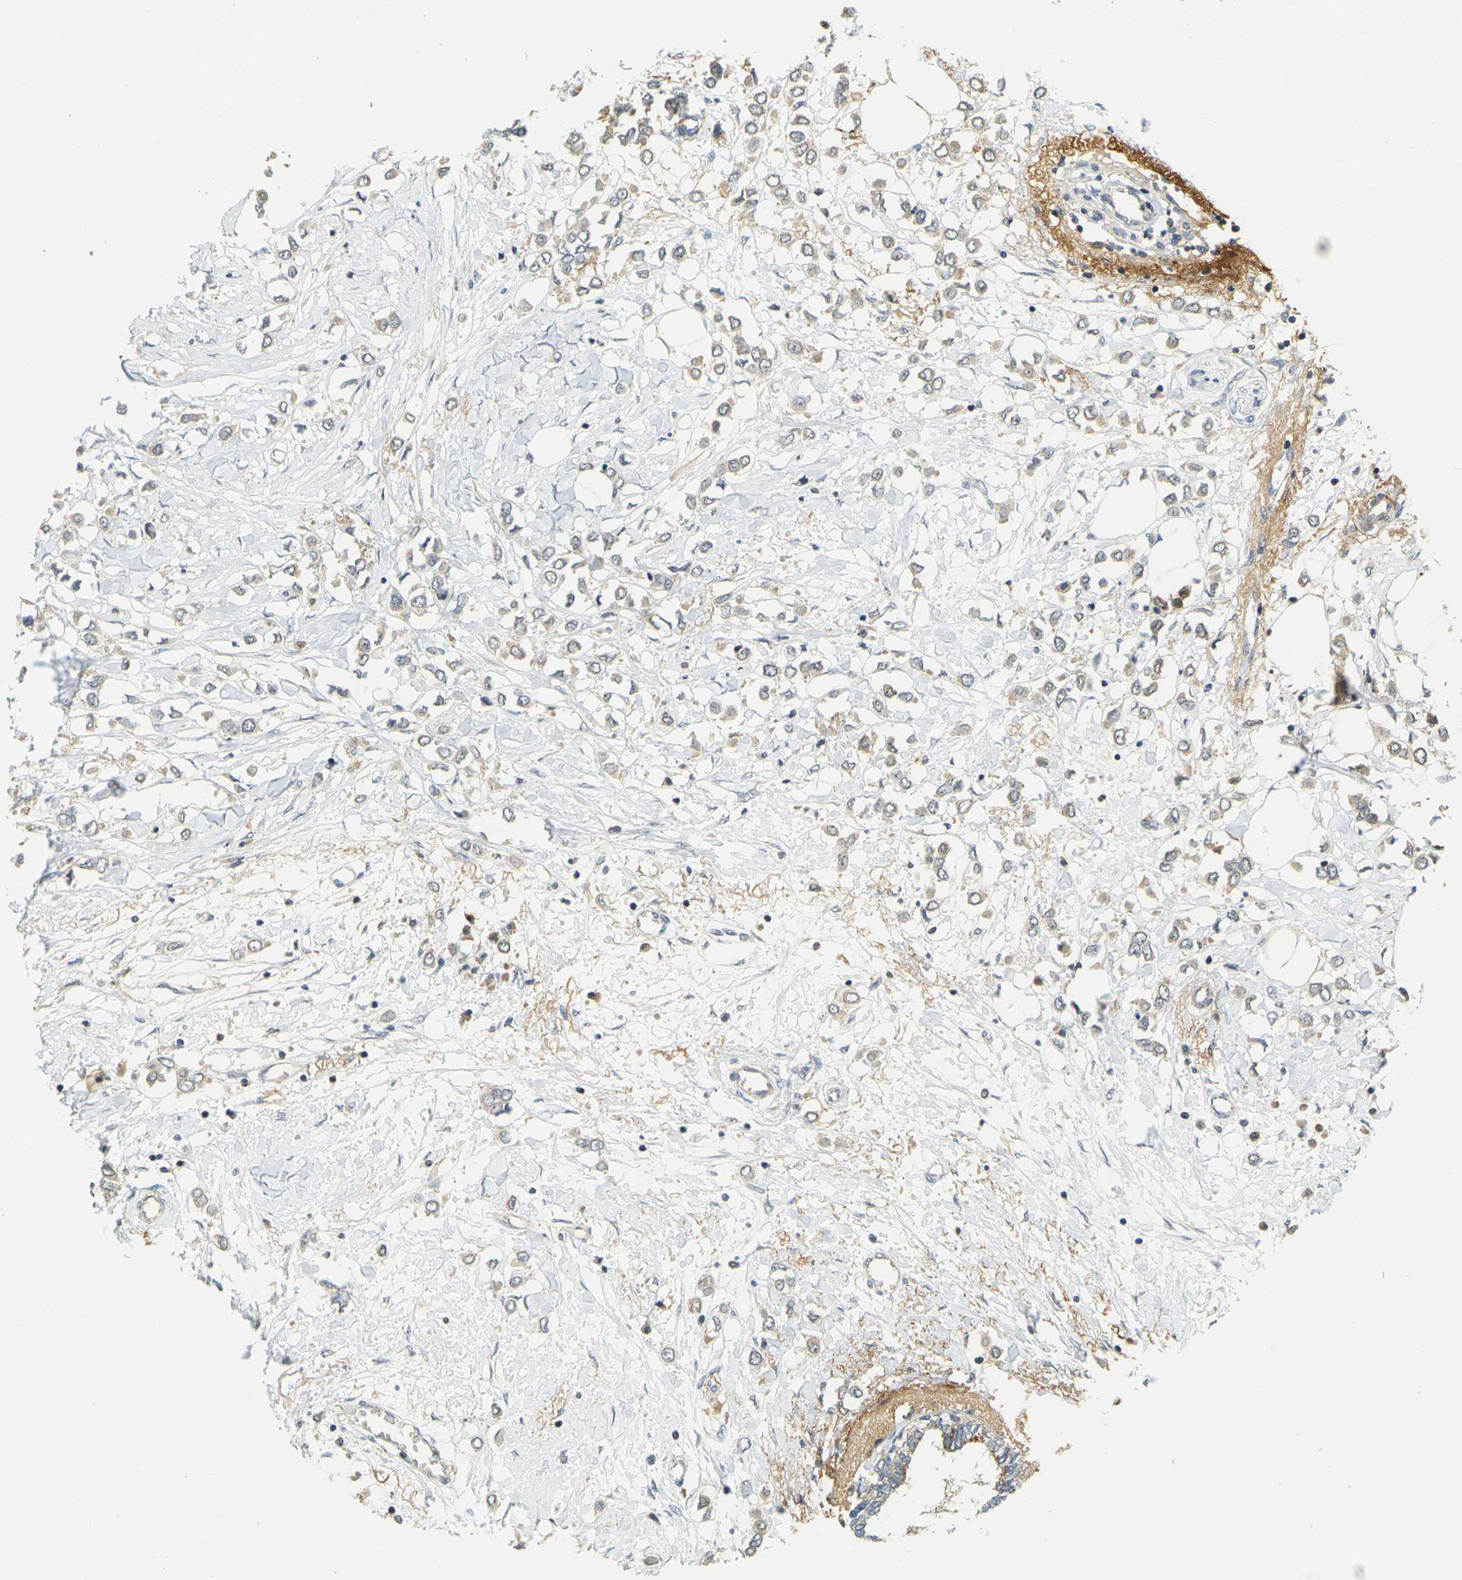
{"staining": {"intensity": "weak", "quantity": ">75%", "location": "cytoplasmic/membranous"}, "tissue": "breast cancer", "cell_type": "Tumor cells", "image_type": "cancer", "snomed": [{"axis": "morphology", "description": "Lobular carcinoma"}, {"axis": "topography", "description": "Breast"}], "caption": "Weak cytoplasmic/membranous protein expression is present in approximately >75% of tumor cells in breast cancer (lobular carcinoma).", "gene": "KLHL8", "patient": {"sex": "female", "age": 51}}